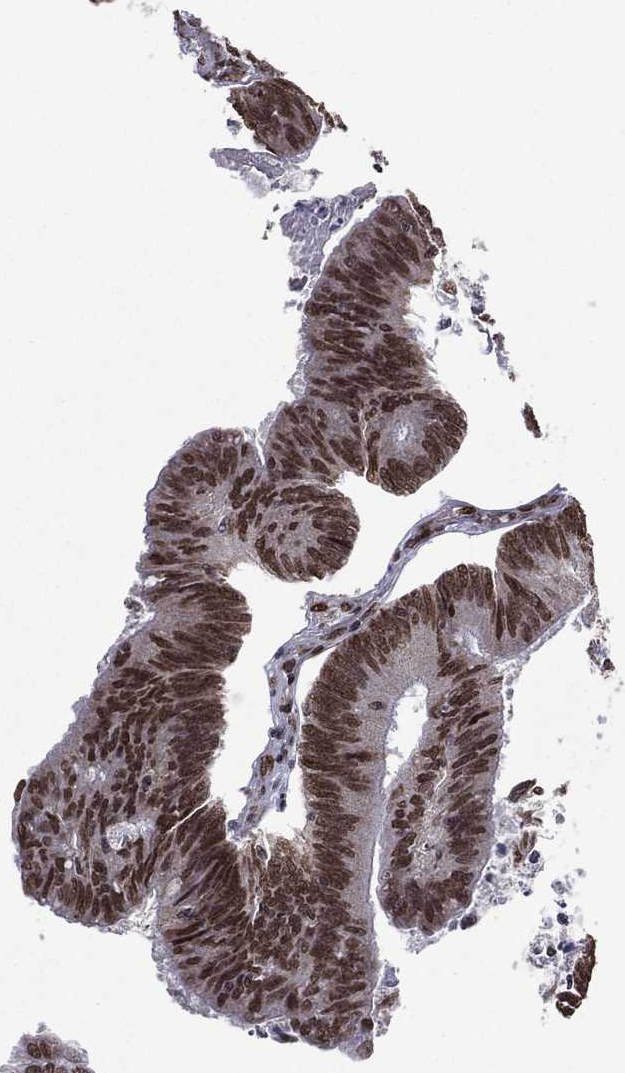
{"staining": {"intensity": "strong", "quantity": ">75%", "location": "nuclear"}, "tissue": "colorectal cancer", "cell_type": "Tumor cells", "image_type": "cancer", "snomed": [{"axis": "morphology", "description": "Adenocarcinoma, NOS"}, {"axis": "topography", "description": "Colon"}], "caption": "Immunohistochemistry (DAB) staining of colorectal cancer reveals strong nuclear protein expression in about >75% of tumor cells.", "gene": "C5orf24", "patient": {"sex": "female", "age": 70}}